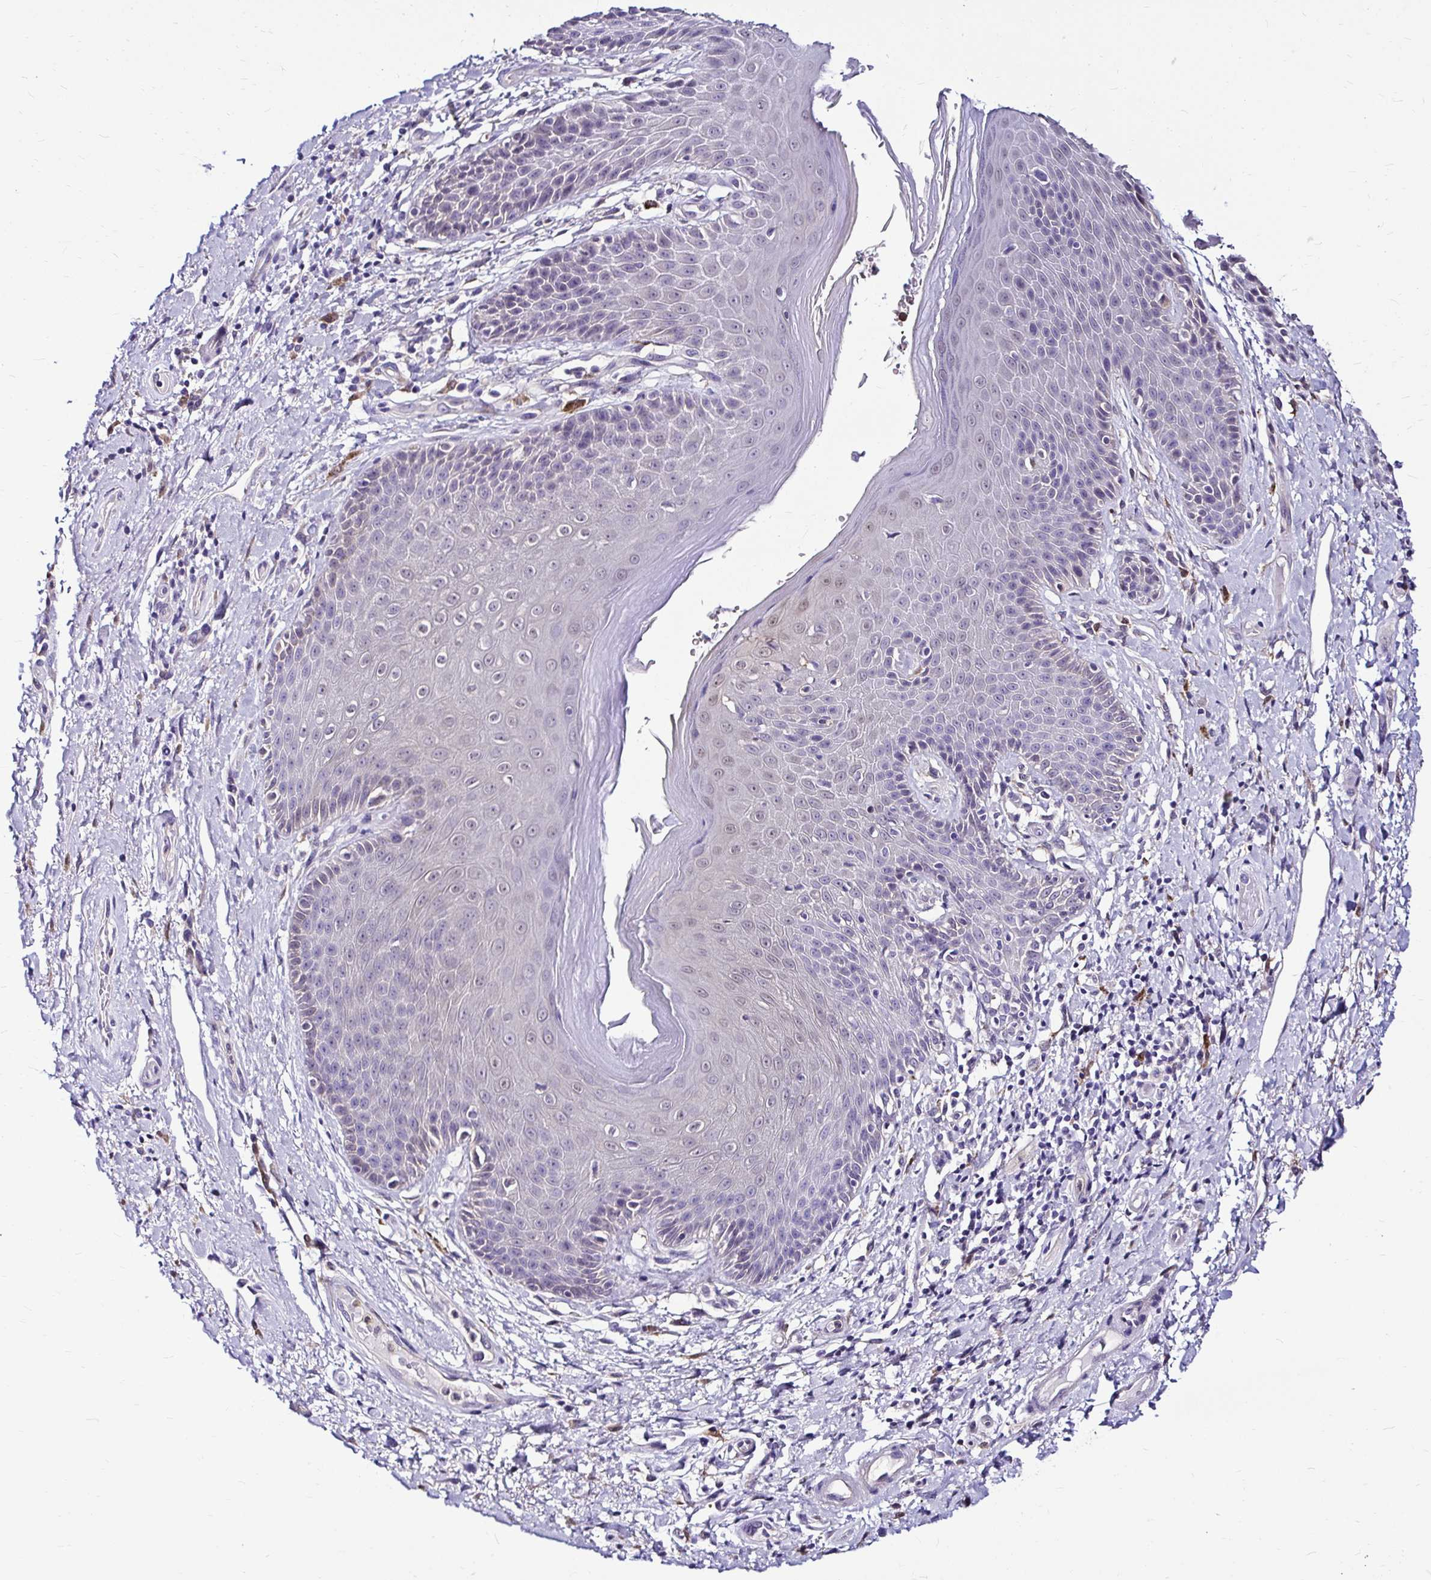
{"staining": {"intensity": "negative", "quantity": "none", "location": "none"}, "tissue": "skin", "cell_type": "Epidermal cells", "image_type": "normal", "snomed": [{"axis": "morphology", "description": "Normal tissue, NOS"}, {"axis": "topography", "description": "Anal"}, {"axis": "topography", "description": "Peripheral nerve tissue"}], "caption": "This is an IHC micrograph of benign skin. There is no staining in epidermal cells.", "gene": "IDH1", "patient": {"sex": "male", "age": 51}}